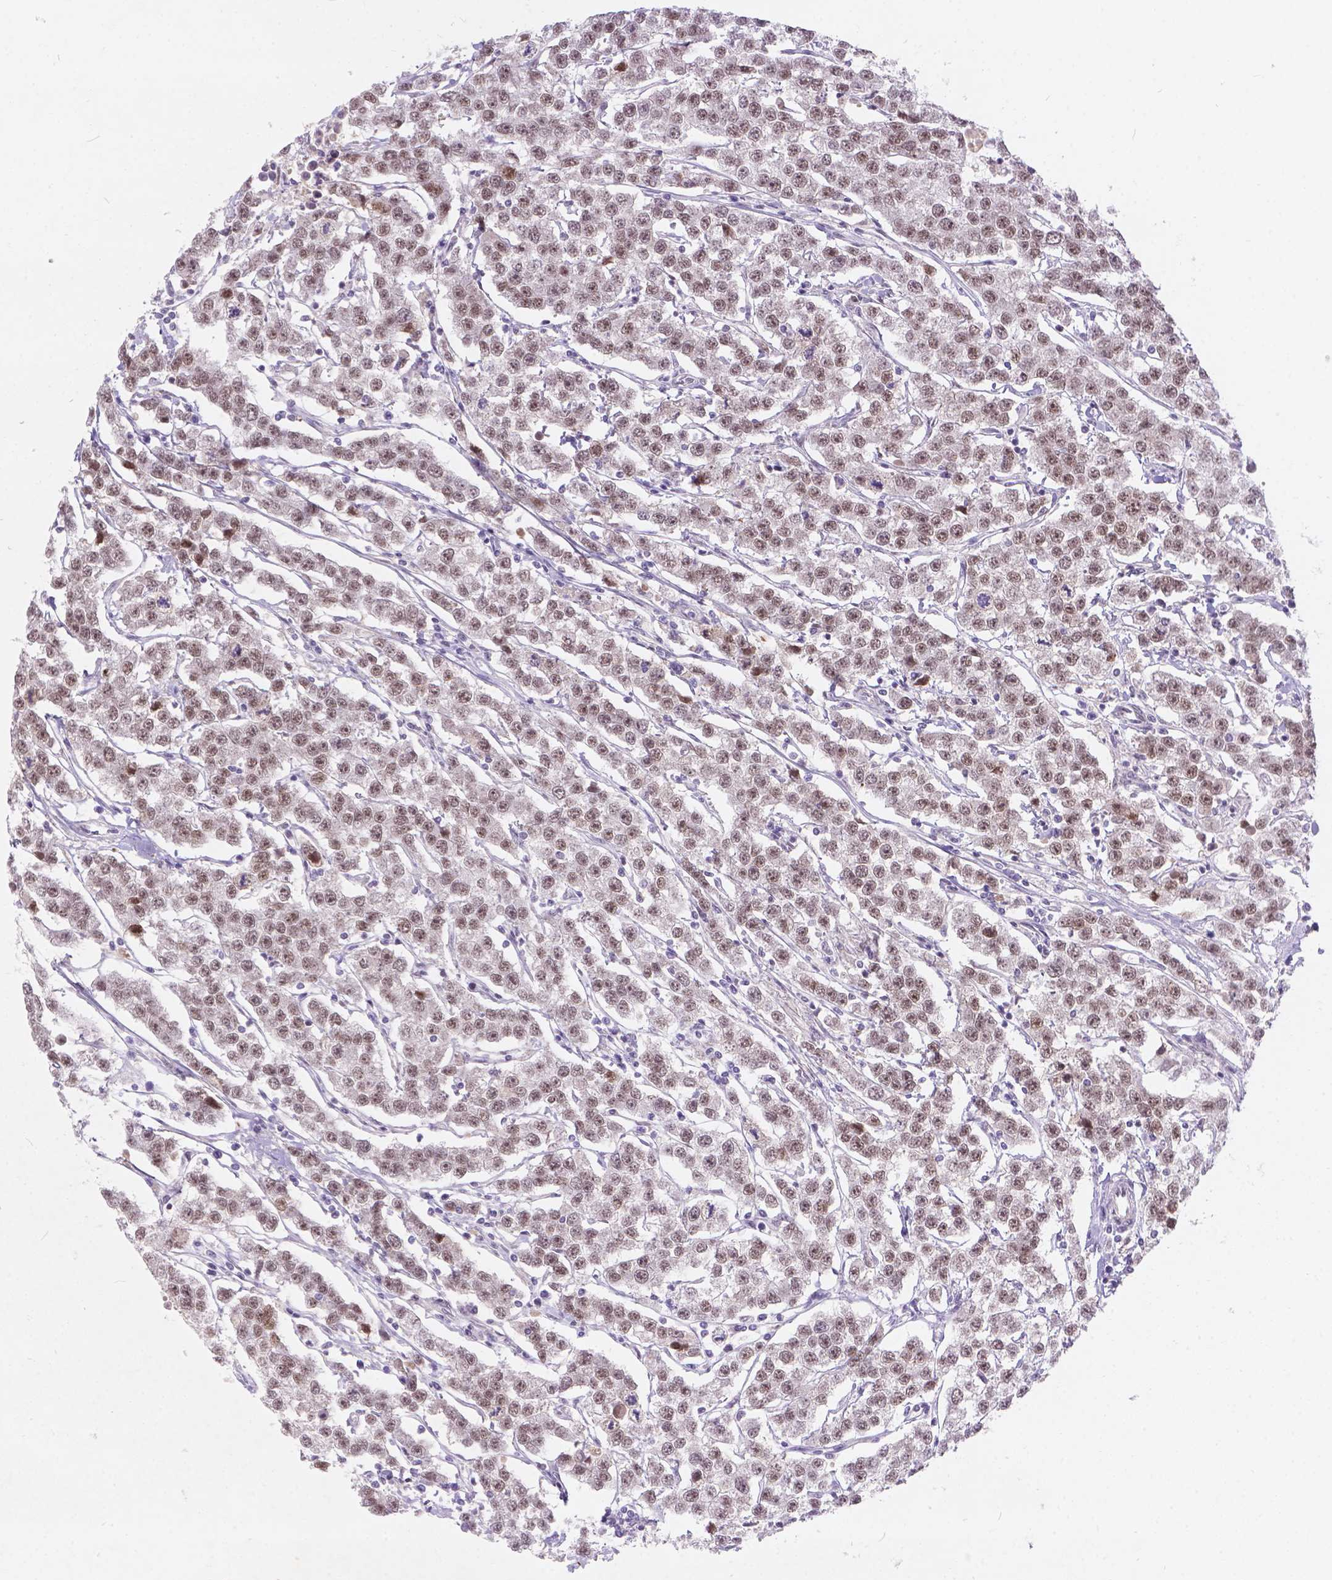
{"staining": {"intensity": "moderate", "quantity": ">75%", "location": "nuclear"}, "tissue": "testis cancer", "cell_type": "Tumor cells", "image_type": "cancer", "snomed": [{"axis": "morphology", "description": "Seminoma, NOS"}, {"axis": "topography", "description": "Testis"}], "caption": "Tumor cells display medium levels of moderate nuclear expression in approximately >75% of cells in human testis seminoma.", "gene": "FAM53A", "patient": {"sex": "male", "age": 59}}